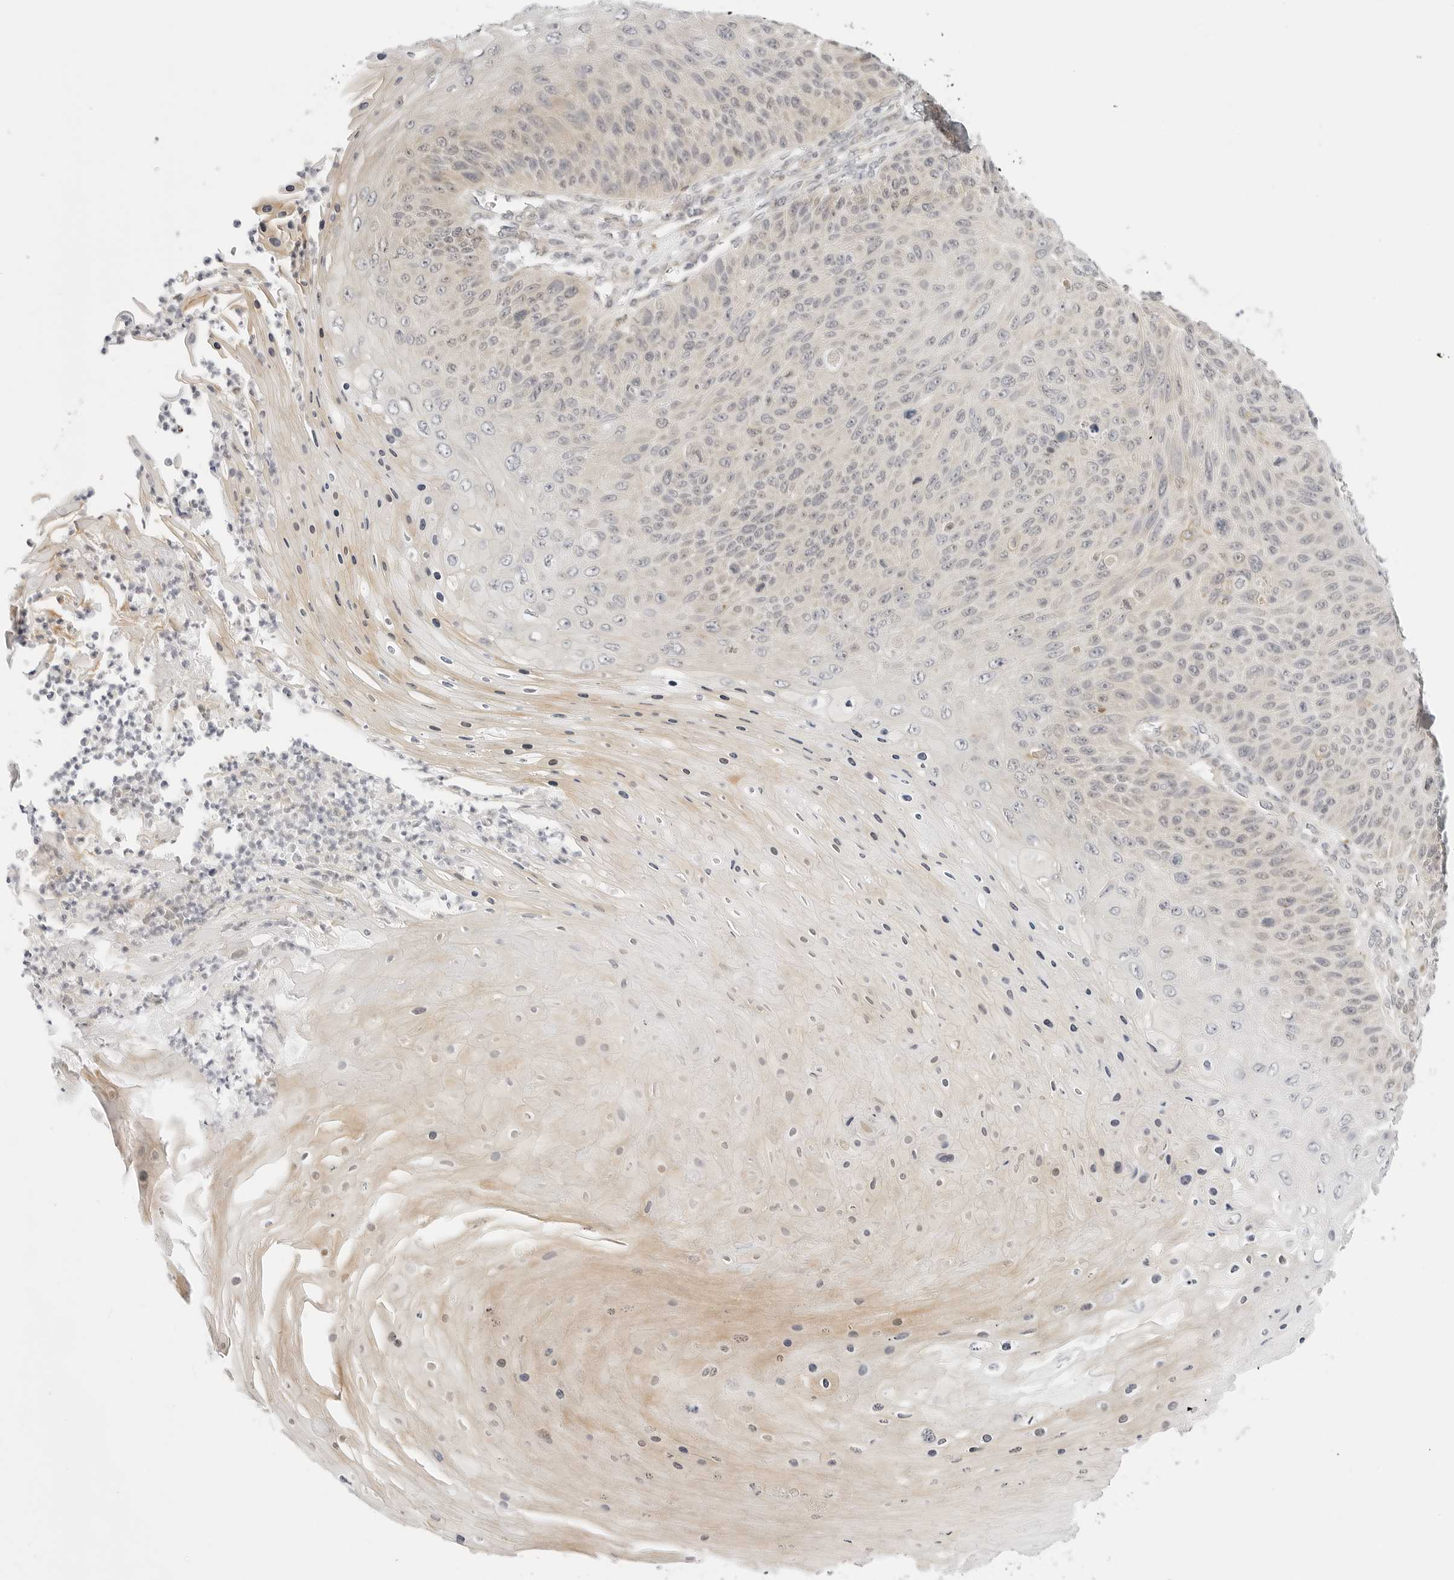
{"staining": {"intensity": "weak", "quantity": "25%-75%", "location": "cytoplasmic/membranous"}, "tissue": "skin cancer", "cell_type": "Tumor cells", "image_type": "cancer", "snomed": [{"axis": "morphology", "description": "Squamous cell carcinoma, NOS"}, {"axis": "topography", "description": "Skin"}], "caption": "Human skin cancer stained with a brown dye demonstrates weak cytoplasmic/membranous positive positivity in approximately 25%-75% of tumor cells.", "gene": "TCP1", "patient": {"sex": "female", "age": 88}}